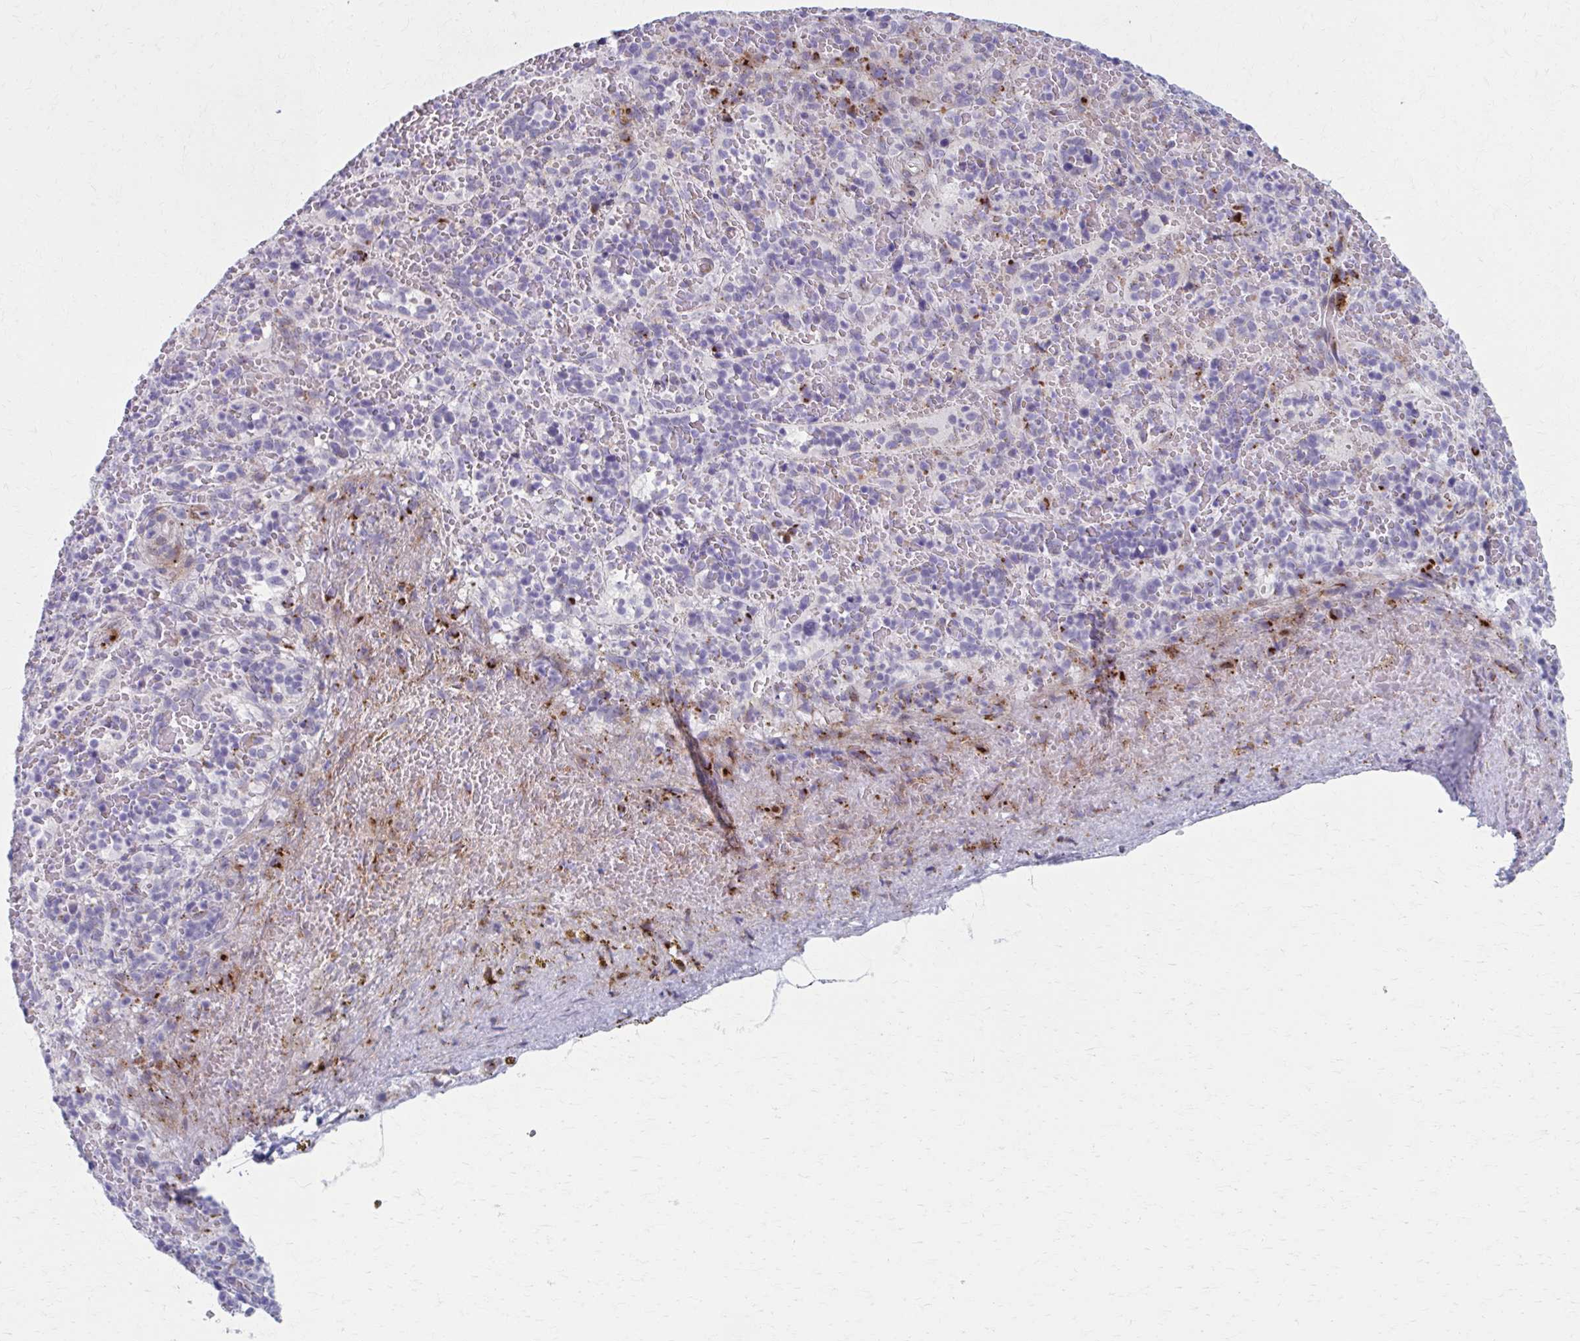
{"staining": {"intensity": "negative", "quantity": "none", "location": "none"}, "tissue": "spleen", "cell_type": "Cells in red pulp", "image_type": "normal", "snomed": [{"axis": "morphology", "description": "Normal tissue, NOS"}, {"axis": "topography", "description": "Spleen"}], "caption": "This photomicrograph is of benign spleen stained with immunohistochemistry to label a protein in brown with the nuclei are counter-stained blue. There is no expression in cells in red pulp.", "gene": "OLFM2", "patient": {"sex": "female", "age": 50}}